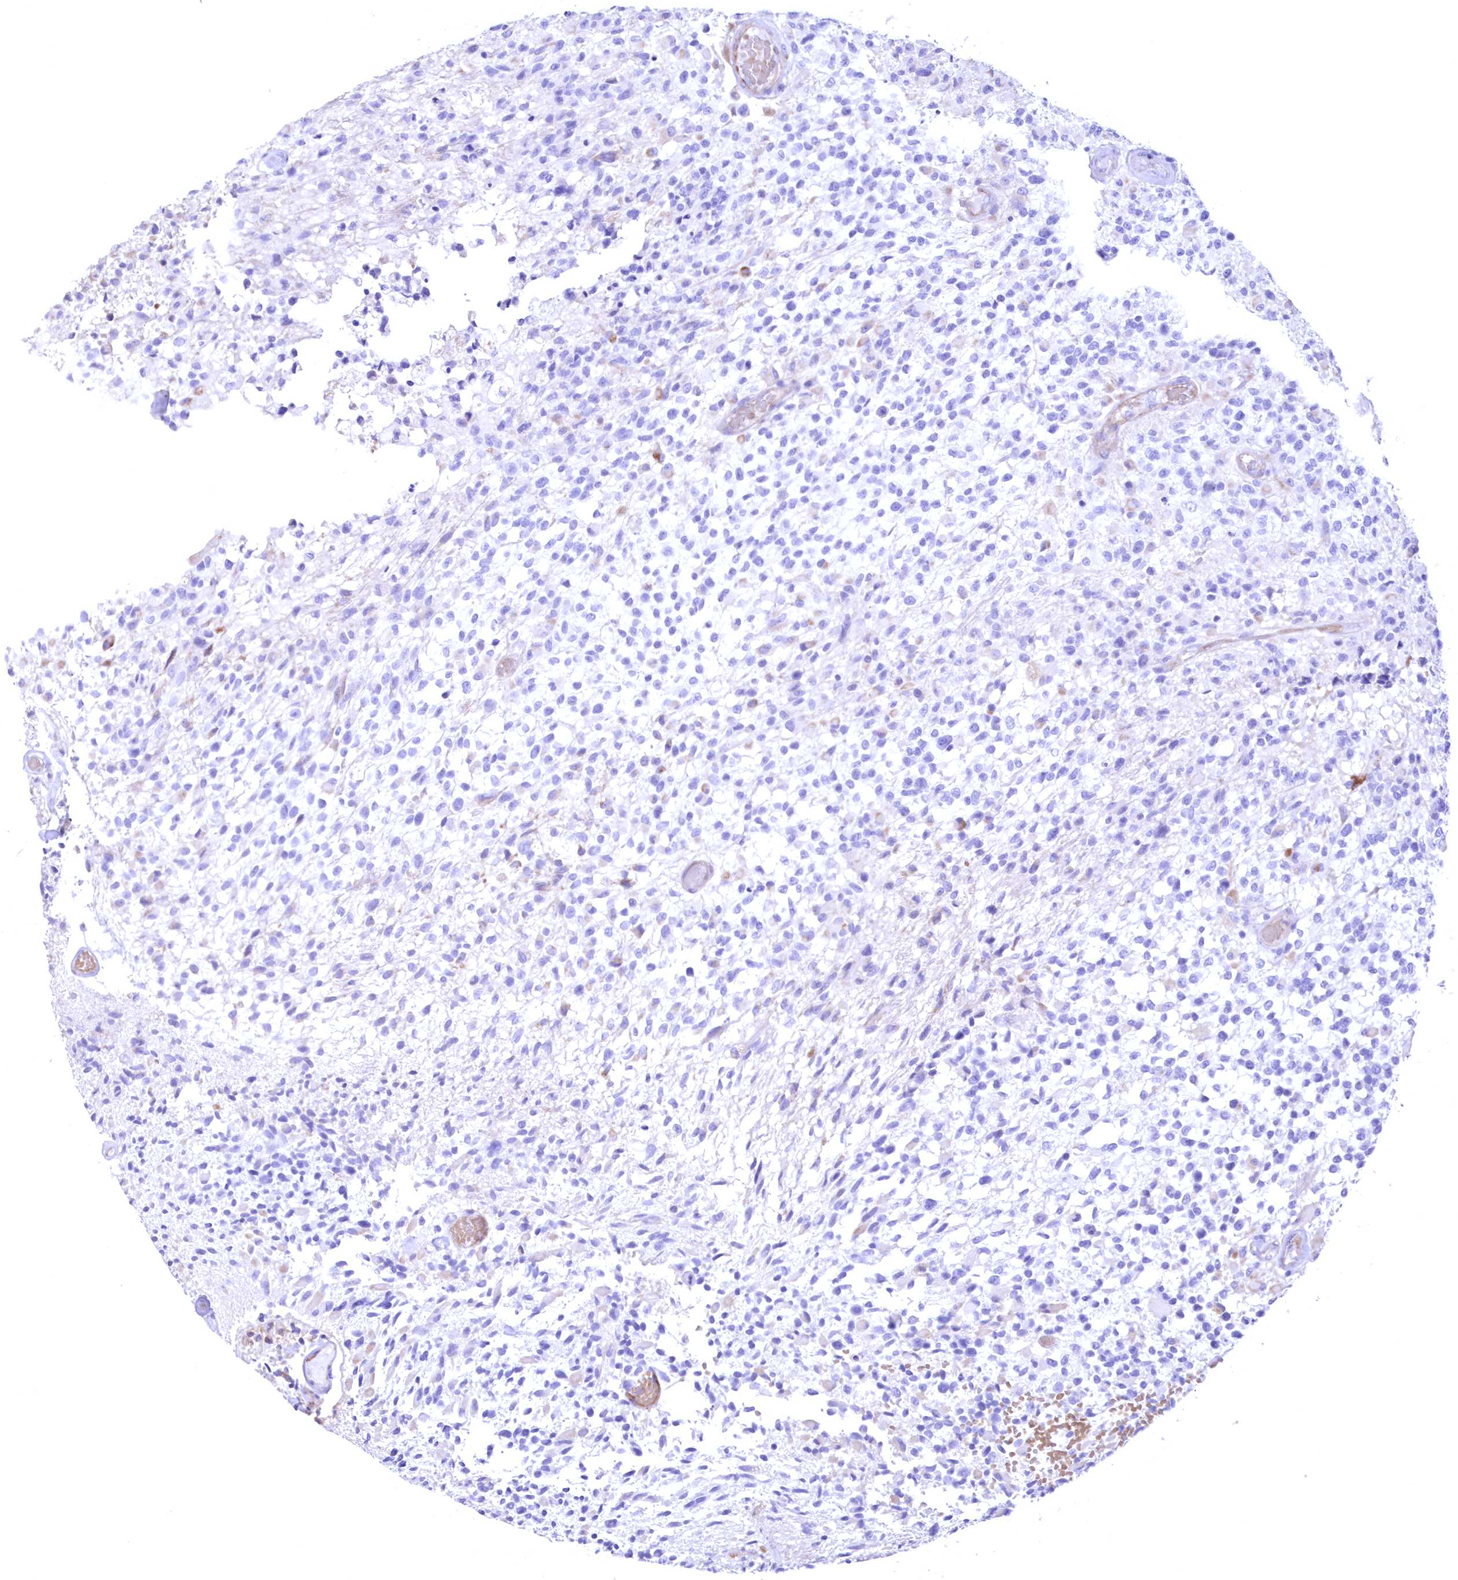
{"staining": {"intensity": "negative", "quantity": "none", "location": "none"}, "tissue": "glioma", "cell_type": "Tumor cells", "image_type": "cancer", "snomed": [{"axis": "morphology", "description": "Glioma, malignant, High grade"}, {"axis": "morphology", "description": "Glioblastoma, NOS"}, {"axis": "topography", "description": "Brain"}], "caption": "Image shows no protein staining in tumor cells of glioma tissue. (Brightfield microscopy of DAB (3,3'-diaminobenzidine) IHC at high magnification).", "gene": "WDR74", "patient": {"sex": "male", "age": 60}}